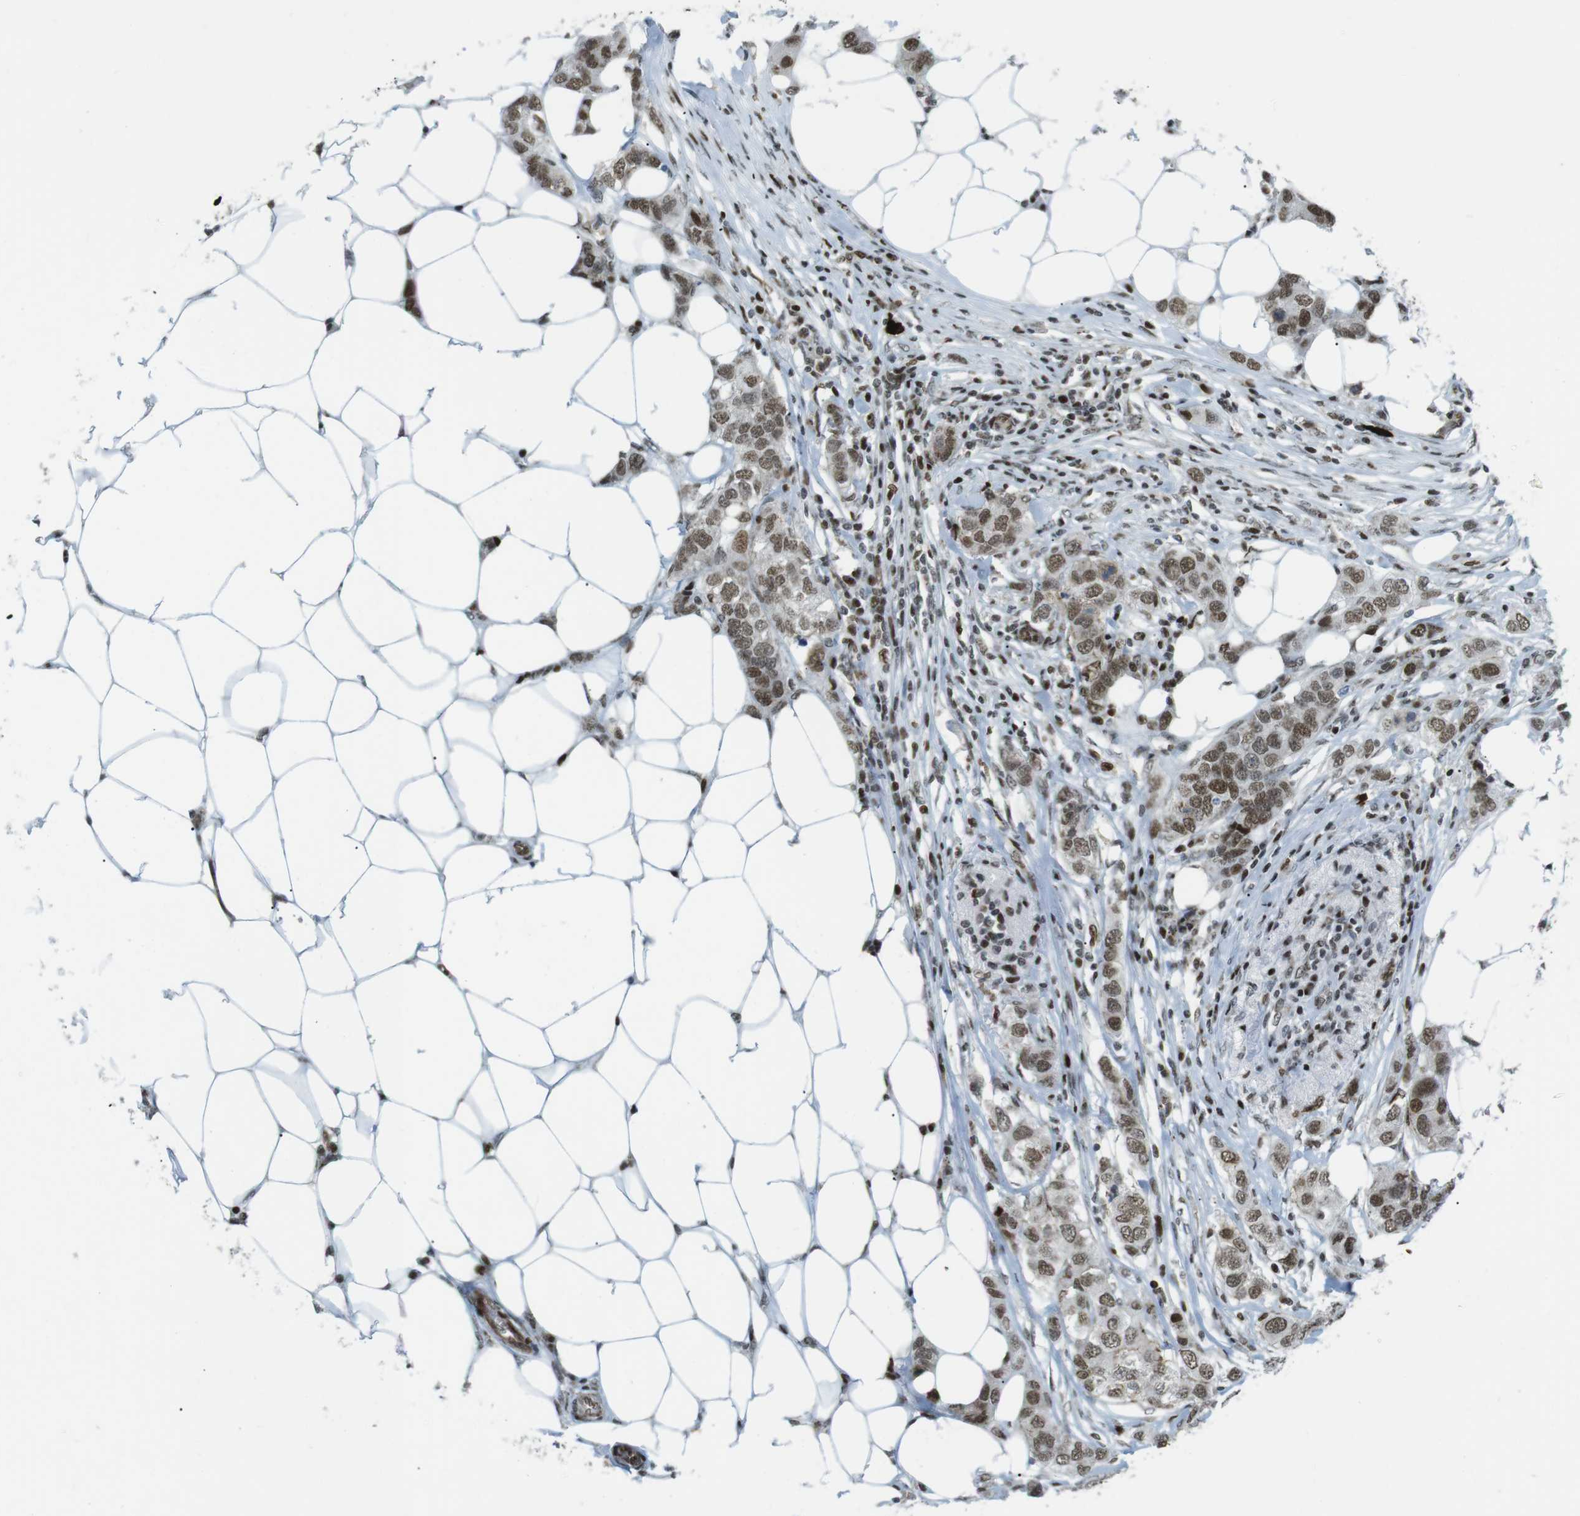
{"staining": {"intensity": "moderate", "quantity": ">75%", "location": "nuclear"}, "tissue": "breast cancer", "cell_type": "Tumor cells", "image_type": "cancer", "snomed": [{"axis": "morphology", "description": "Duct carcinoma"}, {"axis": "topography", "description": "Breast"}], "caption": "A histopathology image of human breast cancer (intraductal carcinoma) stained for a protein demonstrates moderate nuclear brown staining in tumor cells.", "gene": "ARID1A", "patient": {"sex": "female", "age": 50}}